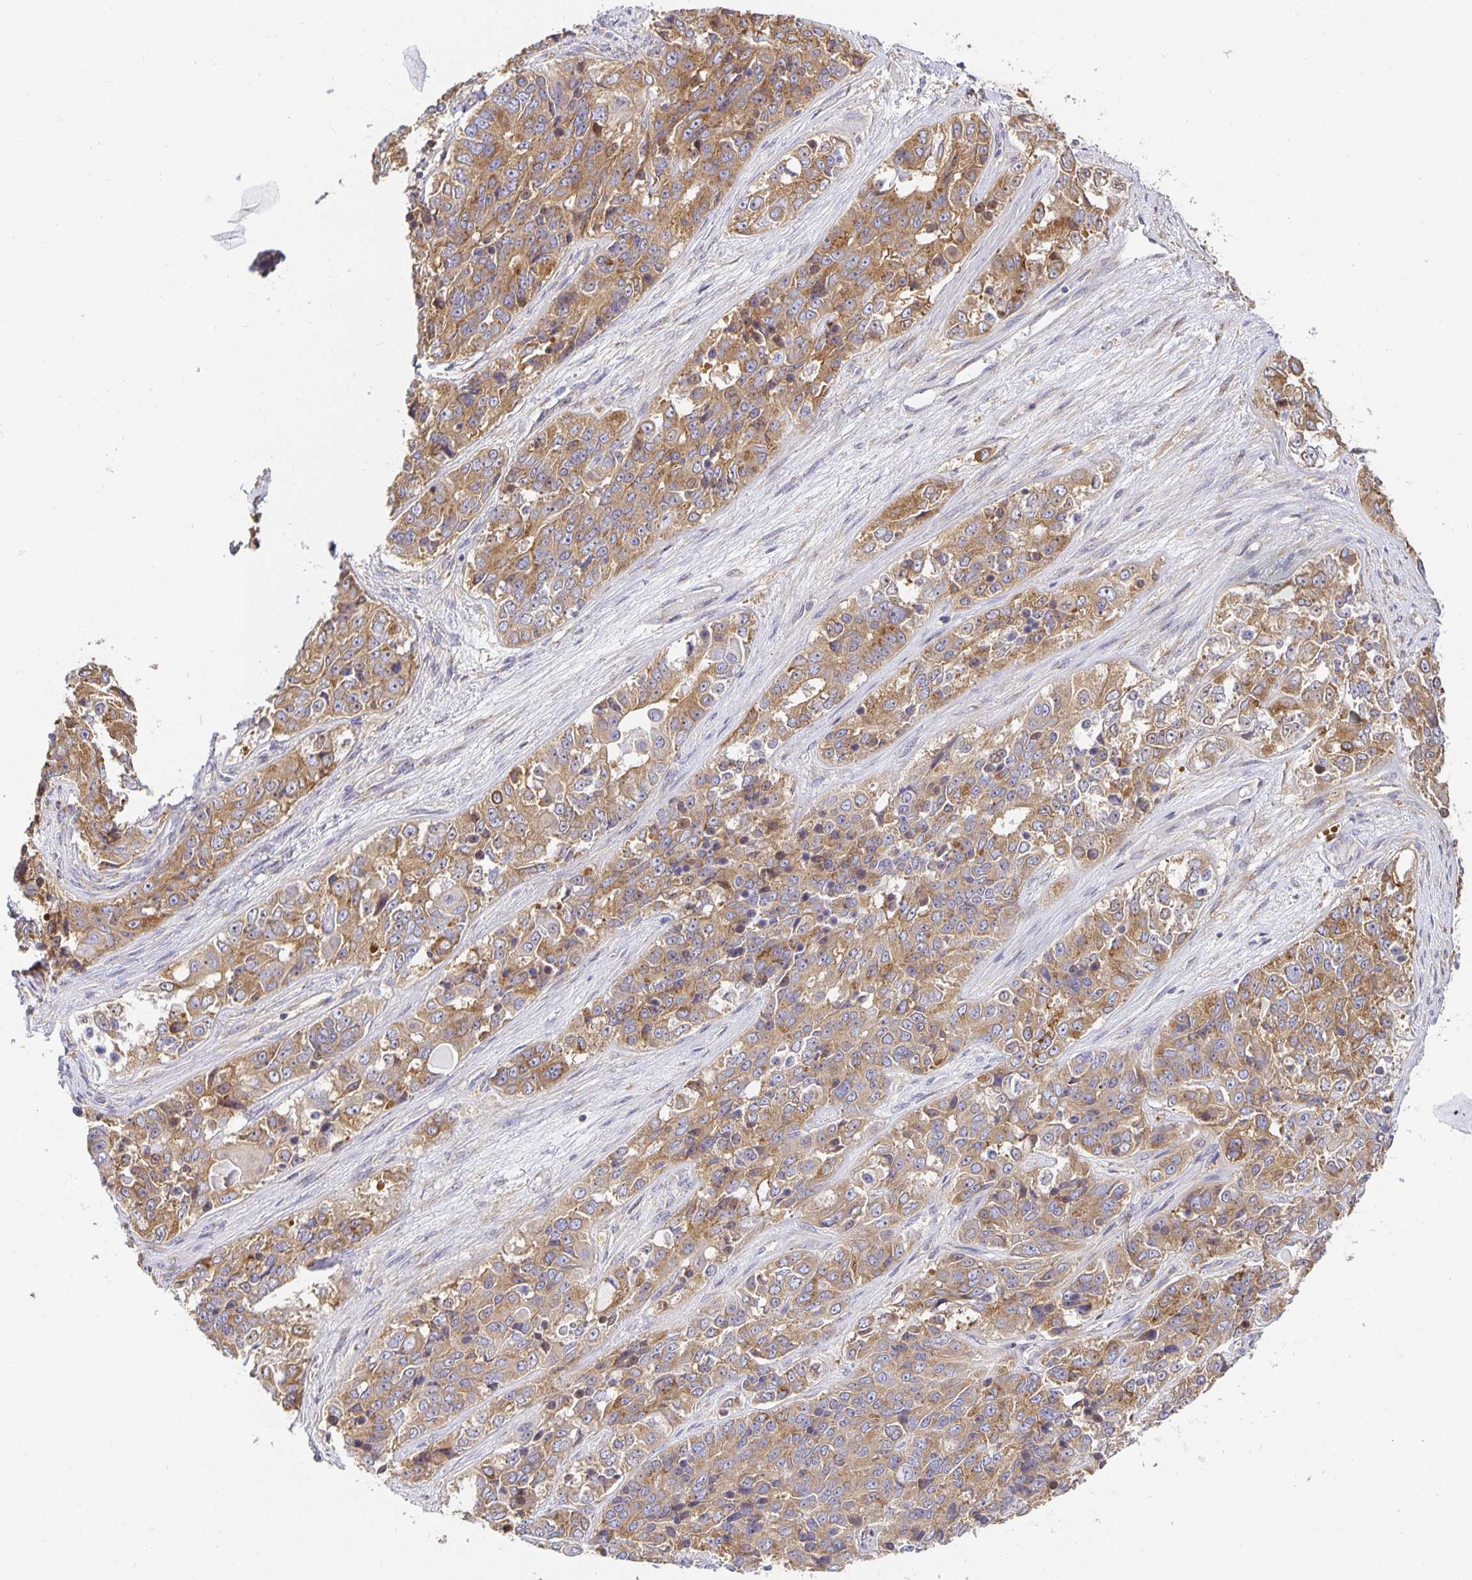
{"staining": {"intensity": "moderate", "quantity": ">75%", "location": "cytoplasmic/membranous"}, "tissue": "ovarian cancer", "cell_type": "Tumor cells", "image_type": "cancer", "snomed": [{"axis": "morphology", "description": "Carcinoma, endometroid"}, {"axis": "topography", "description": "Ovary"}], "caption": "A brown stain highlights moderate cytoplasmic/membranous expression of a protein in endometroid carcinoma (ovarian) tumor cells. (Brightfield microscopy of DAB IHC at high magnification).", "gene": "USO1", "patient": {"sex": "female", "age": 51}}